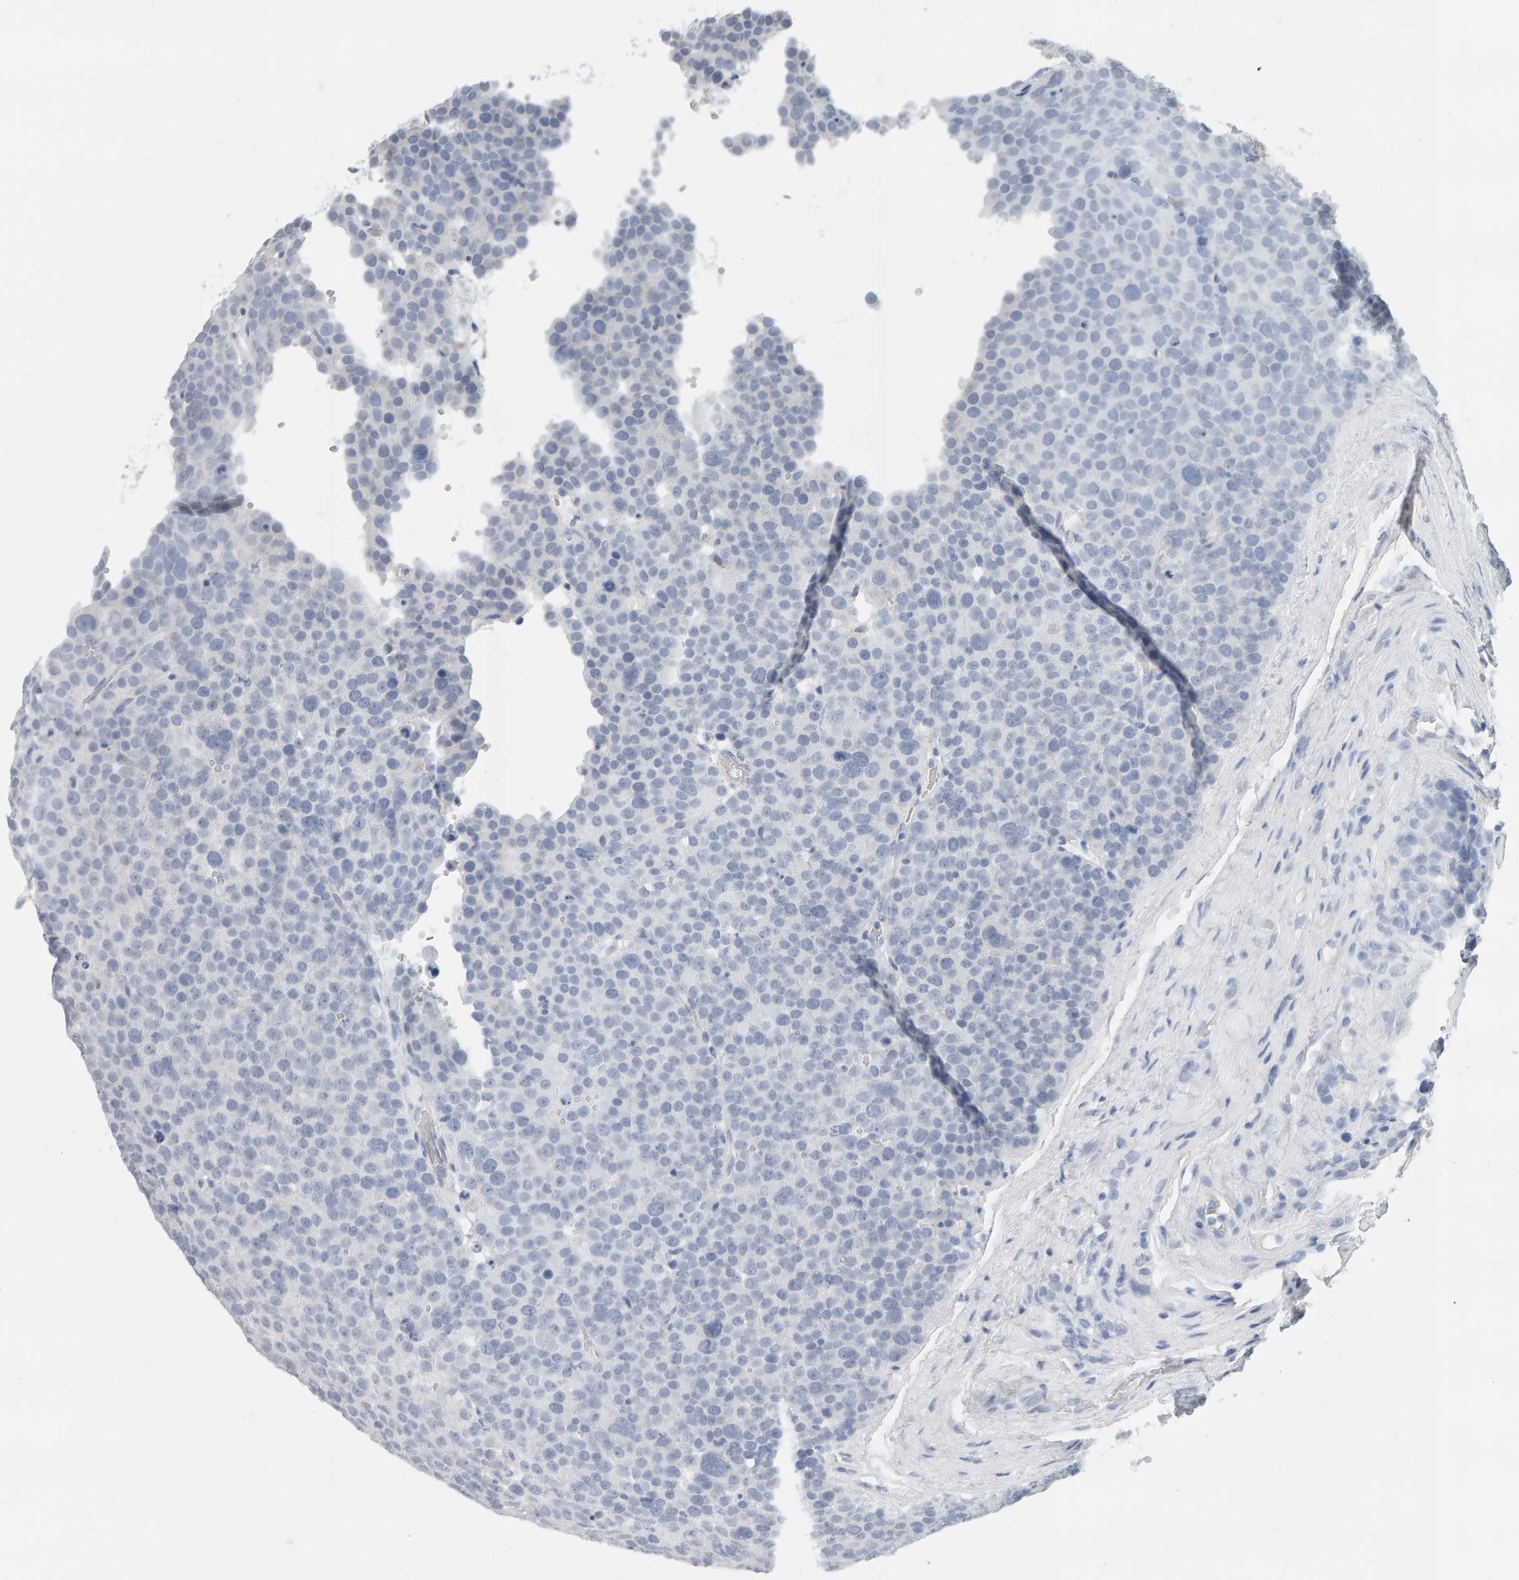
{"staining": {"intensity": "negative", "quantity": "none", "location": "none"}, "tissue": "testis cancer", "cell_type": "Tumor cells", "image_type": "cancer", "snomed": [{"axis": "morphology", "description": "Seminoma, NOS"}, {"axis": "topography", "description": "Testis"}], "caption": "A high-resolution photomicrograph shows IHC staining of seminoma (testis), which demonstrates no significant staining in tumor cells. Brightfield microscopy of immunohistochemistry stained with DAB (brown) and hematoxylin (blue), captured at high magnification.", "gene": "ADHFE1", "patient": {"sex": "male", "age": 71}}